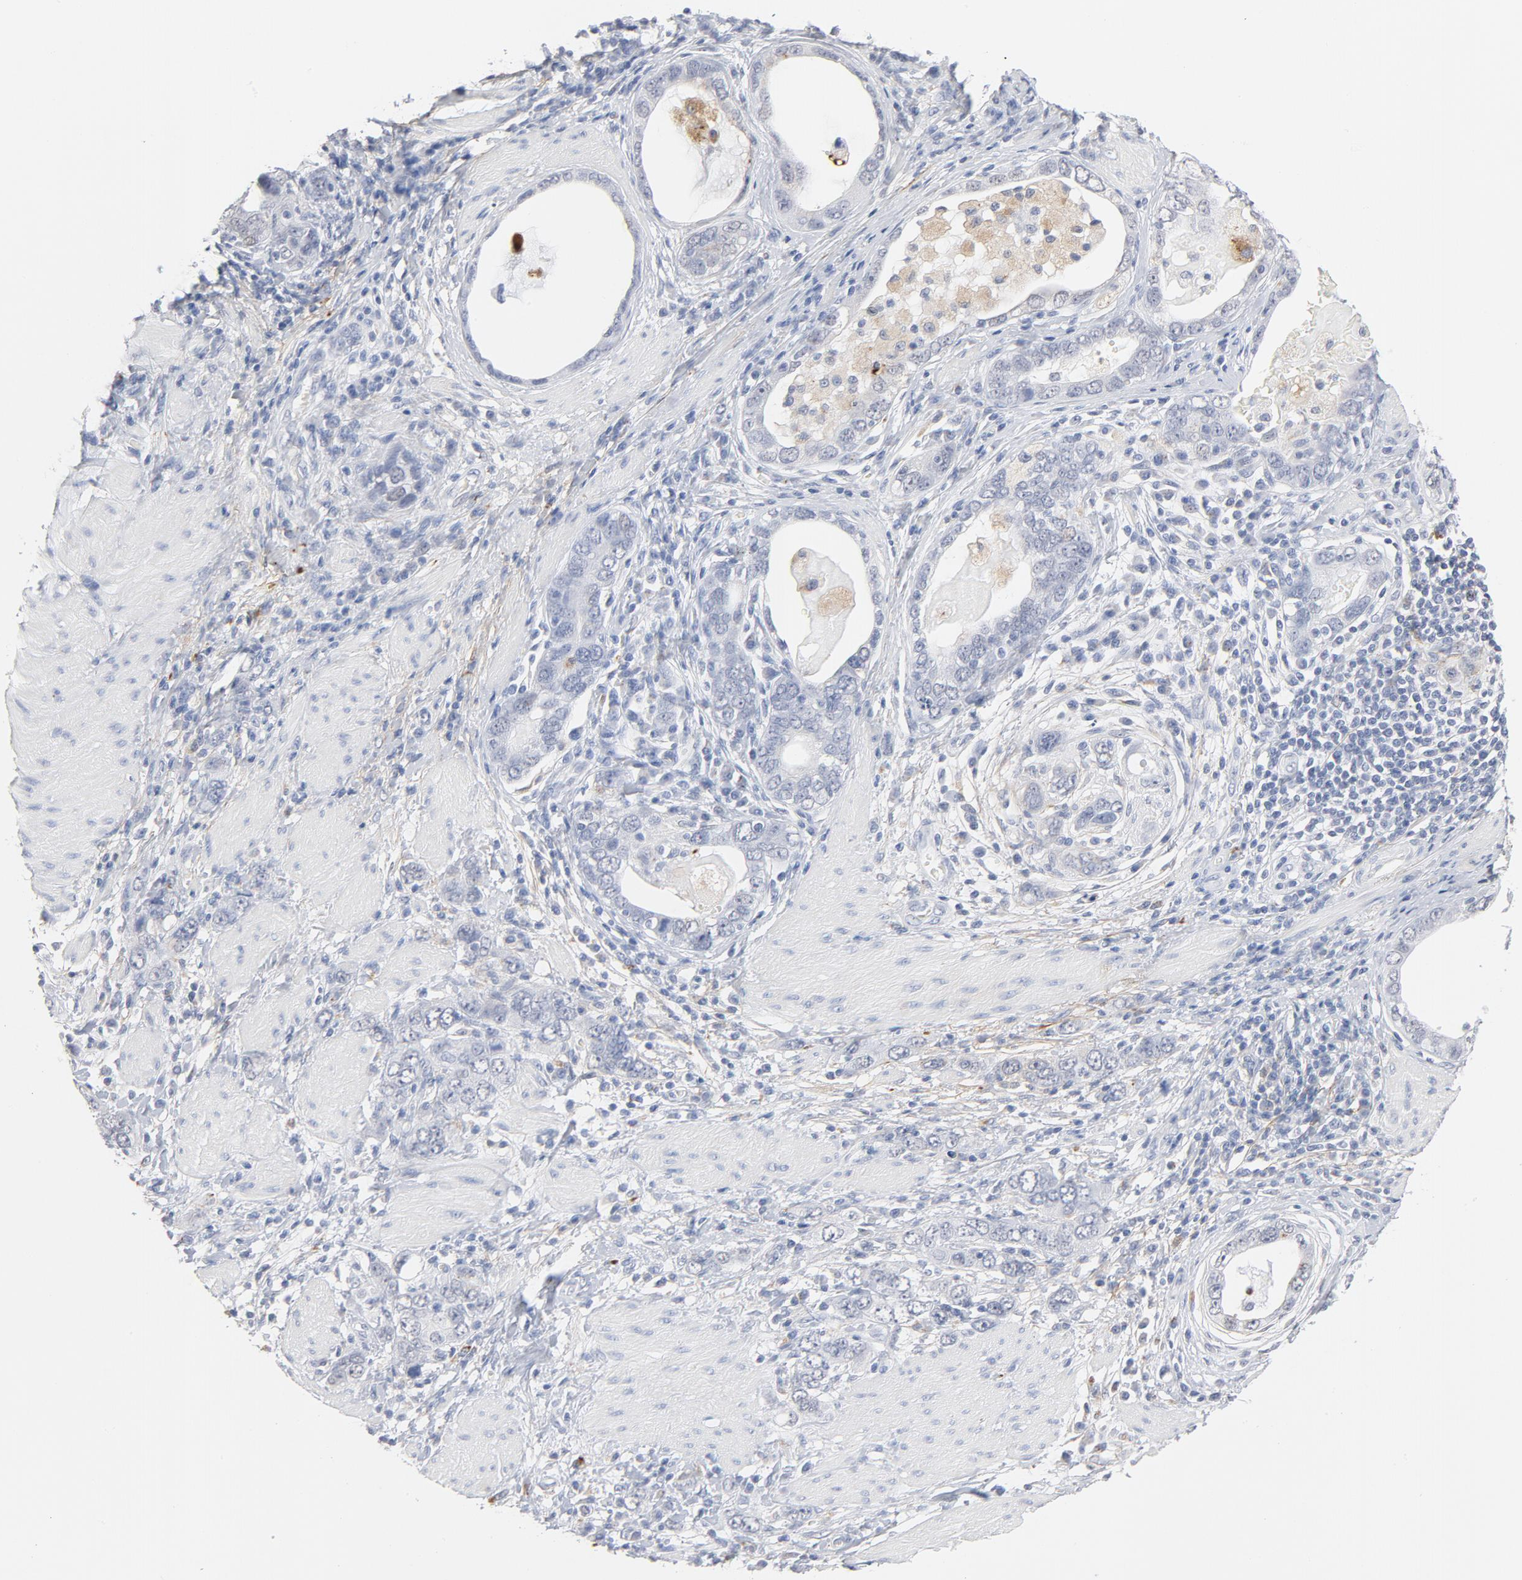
{"staining": {"intensity": "negative", "quantity": "none", "location": "none"}, "tissue": "stomach cancer", "cell_type": "Tumor cells", "image_type": "cancer", "snomed": [{"axis": "morphology", "description": "Adenocarcinoma, NOS"}, {"axis": "topography", "description": "Stomach, lower"}], "caption": "This micrograph is of stomach cancer stained with IHC to label a protein in brown with the nuclei are counter-stained blue. There is no expression in tumor cells. Brightfield microscopy of immunohistochemistry (IHC) stained with DAB (brown) and hematoxylin (blue), captured at high magnification.", "gene": "LTBP2", "patient": {"sex": "female", "age": 93}}